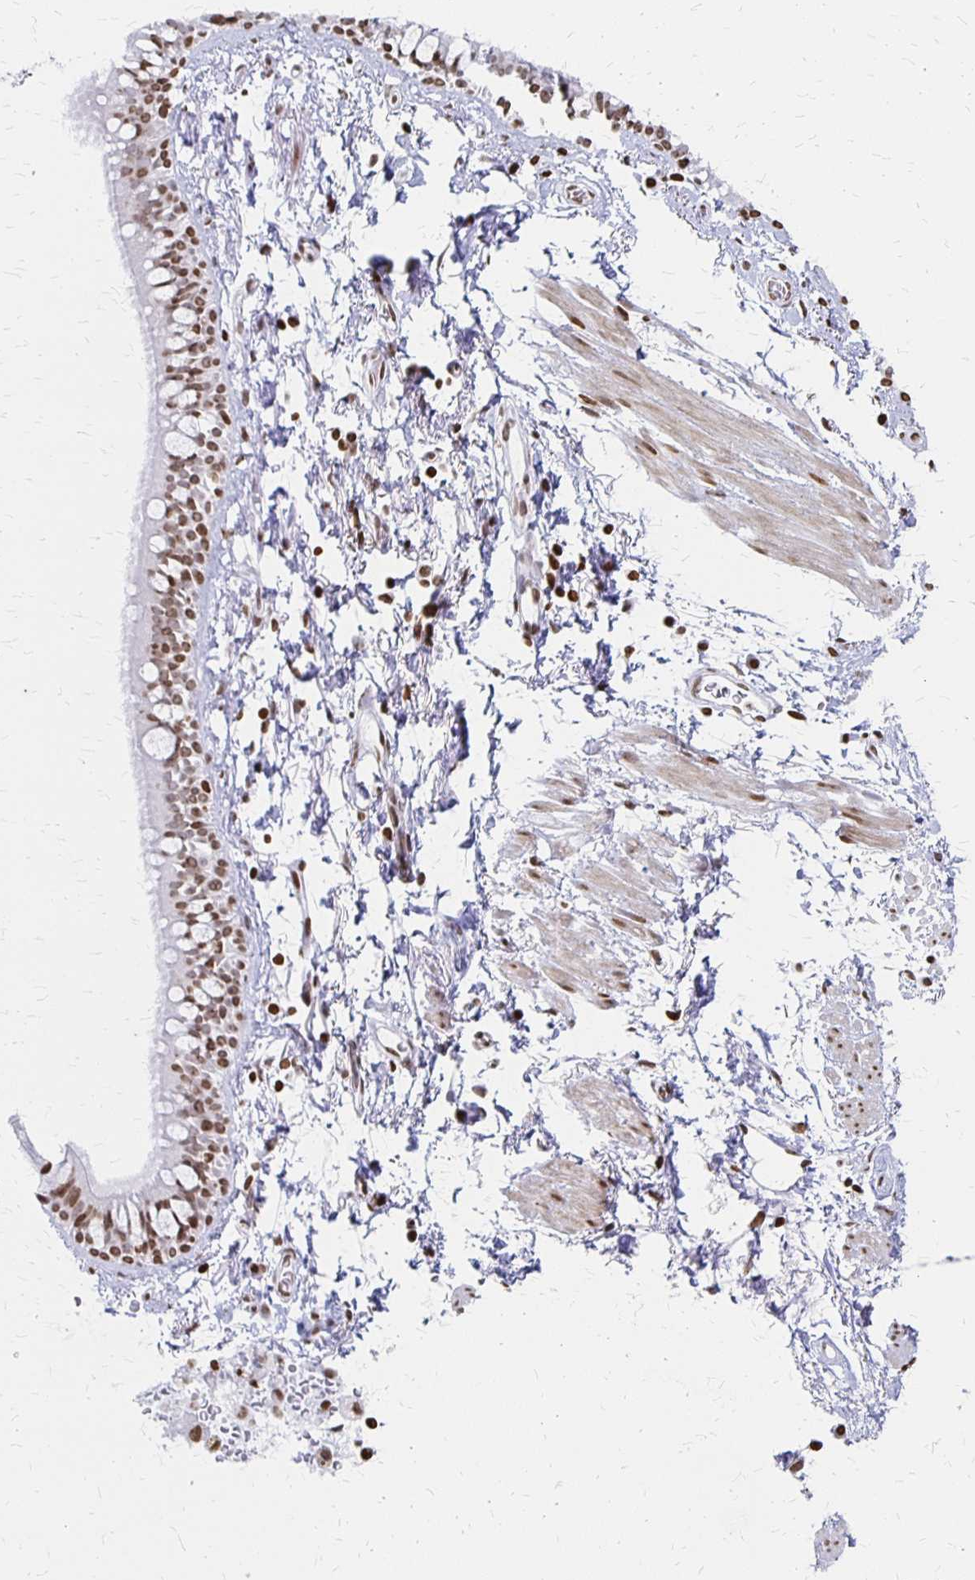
{"staining": {"intensity": "moderate", "quantity": ">75%", "location": "nuclear"}, "tissue": "bronchus", "cell_type": "Respiratory epithelial cells", "image_type": "normal", "snomed": [{"axis": "morphology", "description": "Normal tissue, NOS"}, {"axis": "topography", "description": "Lymph node"}, {"axis": "topography", "description": "Cartilage tissue"}, {"axis": "topography", "description": "Bronchus"}], "caption": "A brown stain labels moderate nuclear staining of a protein in respiratory epithelial cells of normal bronchus.", "gene": "ZNF280C", "patient": {"sex": "female", "age": 70}}